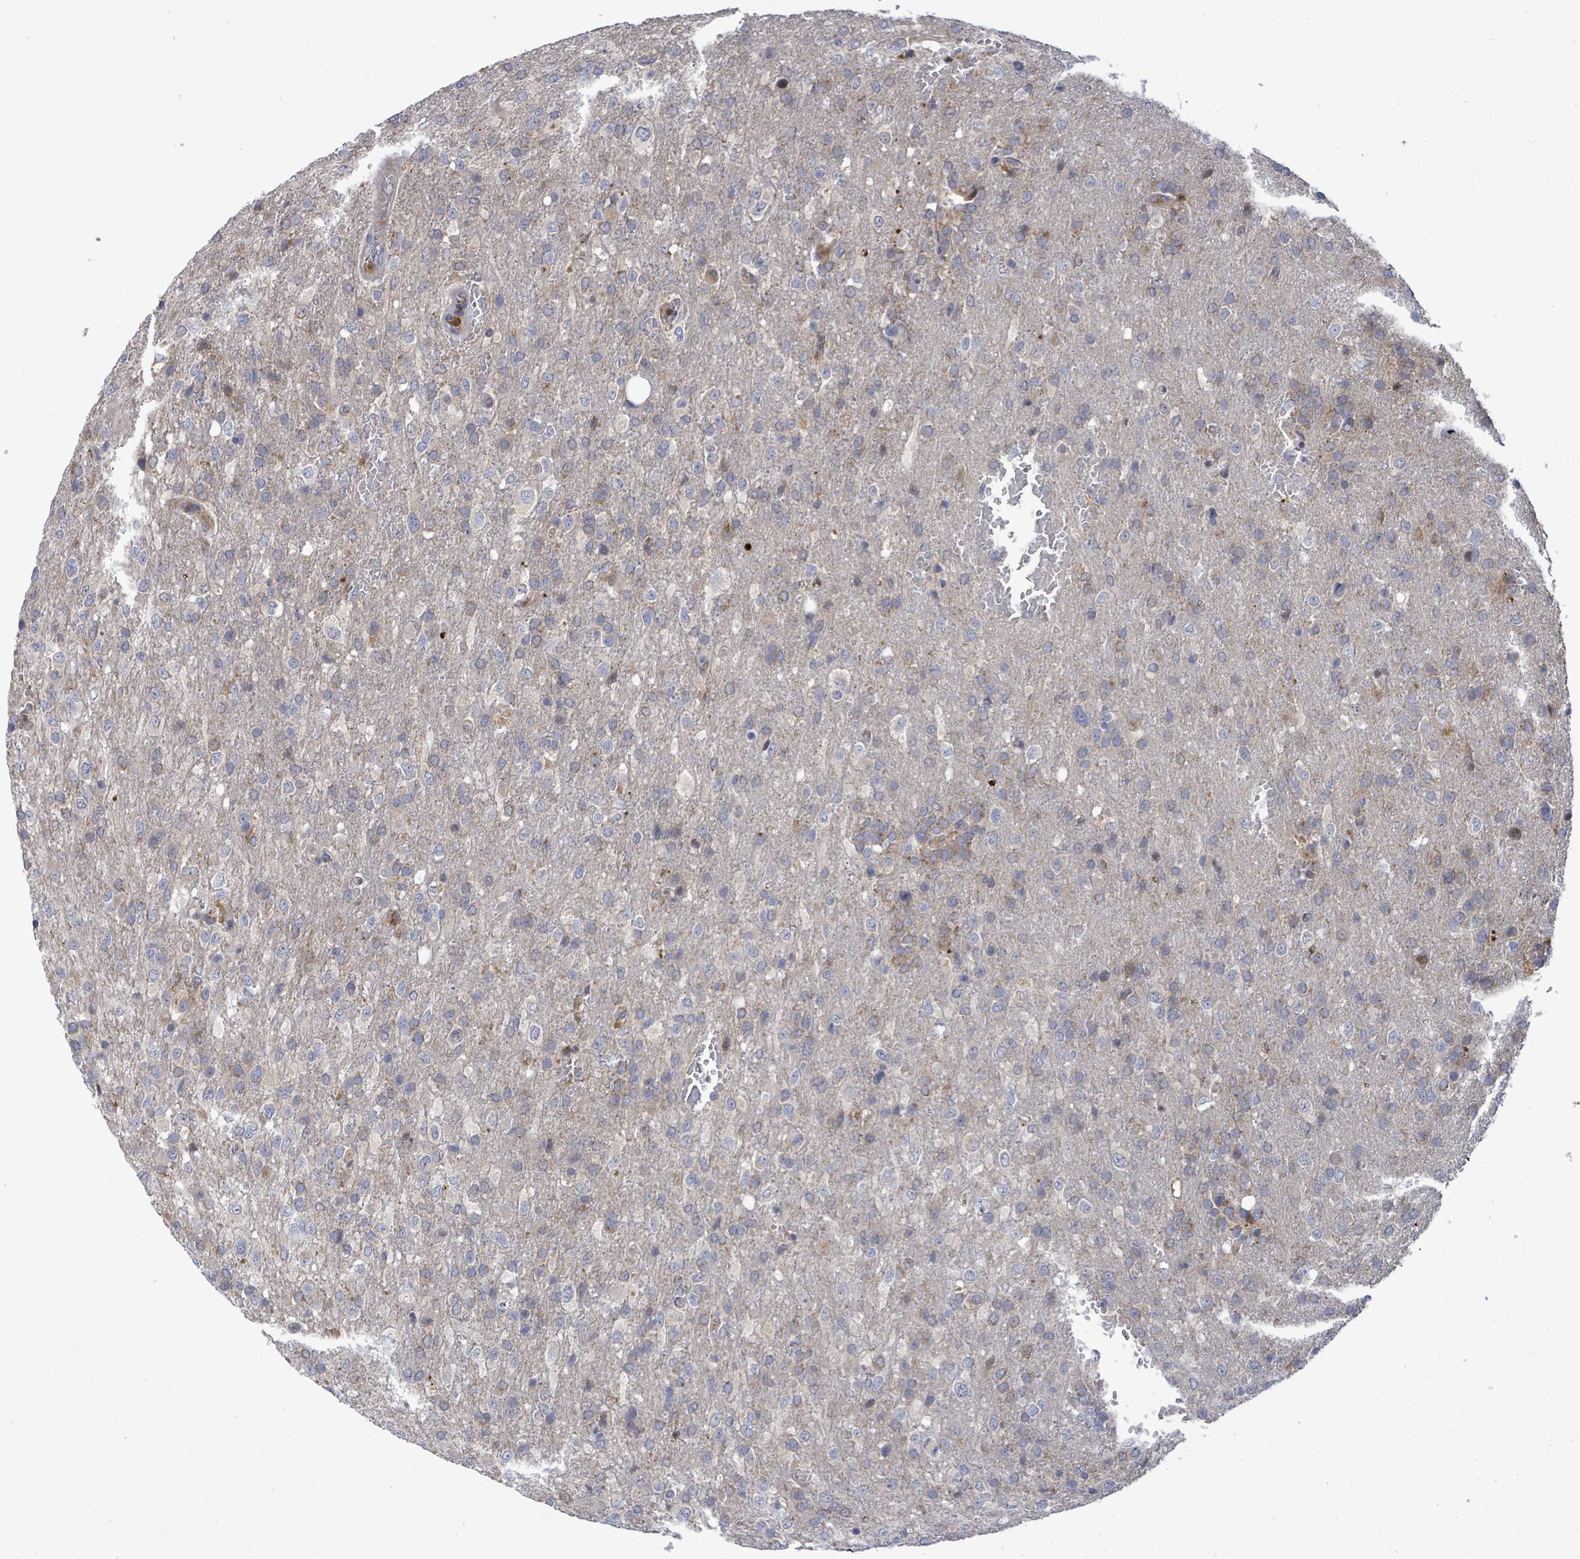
{"staining": {"intensity": "moderate", "quantity": "<25%", "location": "cytoplasmic/membranous"}, "tissue": "glioma", "cell_type": "Tumor cells", "image_type": "cancer", "snomed": [{"axis": "morphology", "description": "Glioma, malignant, High grade"}, {"axis": "topography", "description": "Brain"}], "caption": "Malignant glioma (high-grade) tissue demonstrates moderate cytoplasmic/membranous expression in about <25% of tumor cells, visualized by immunohistochemistry.", "gene": "SAR1A", "patient": {"sex": "female", "age": 74}}